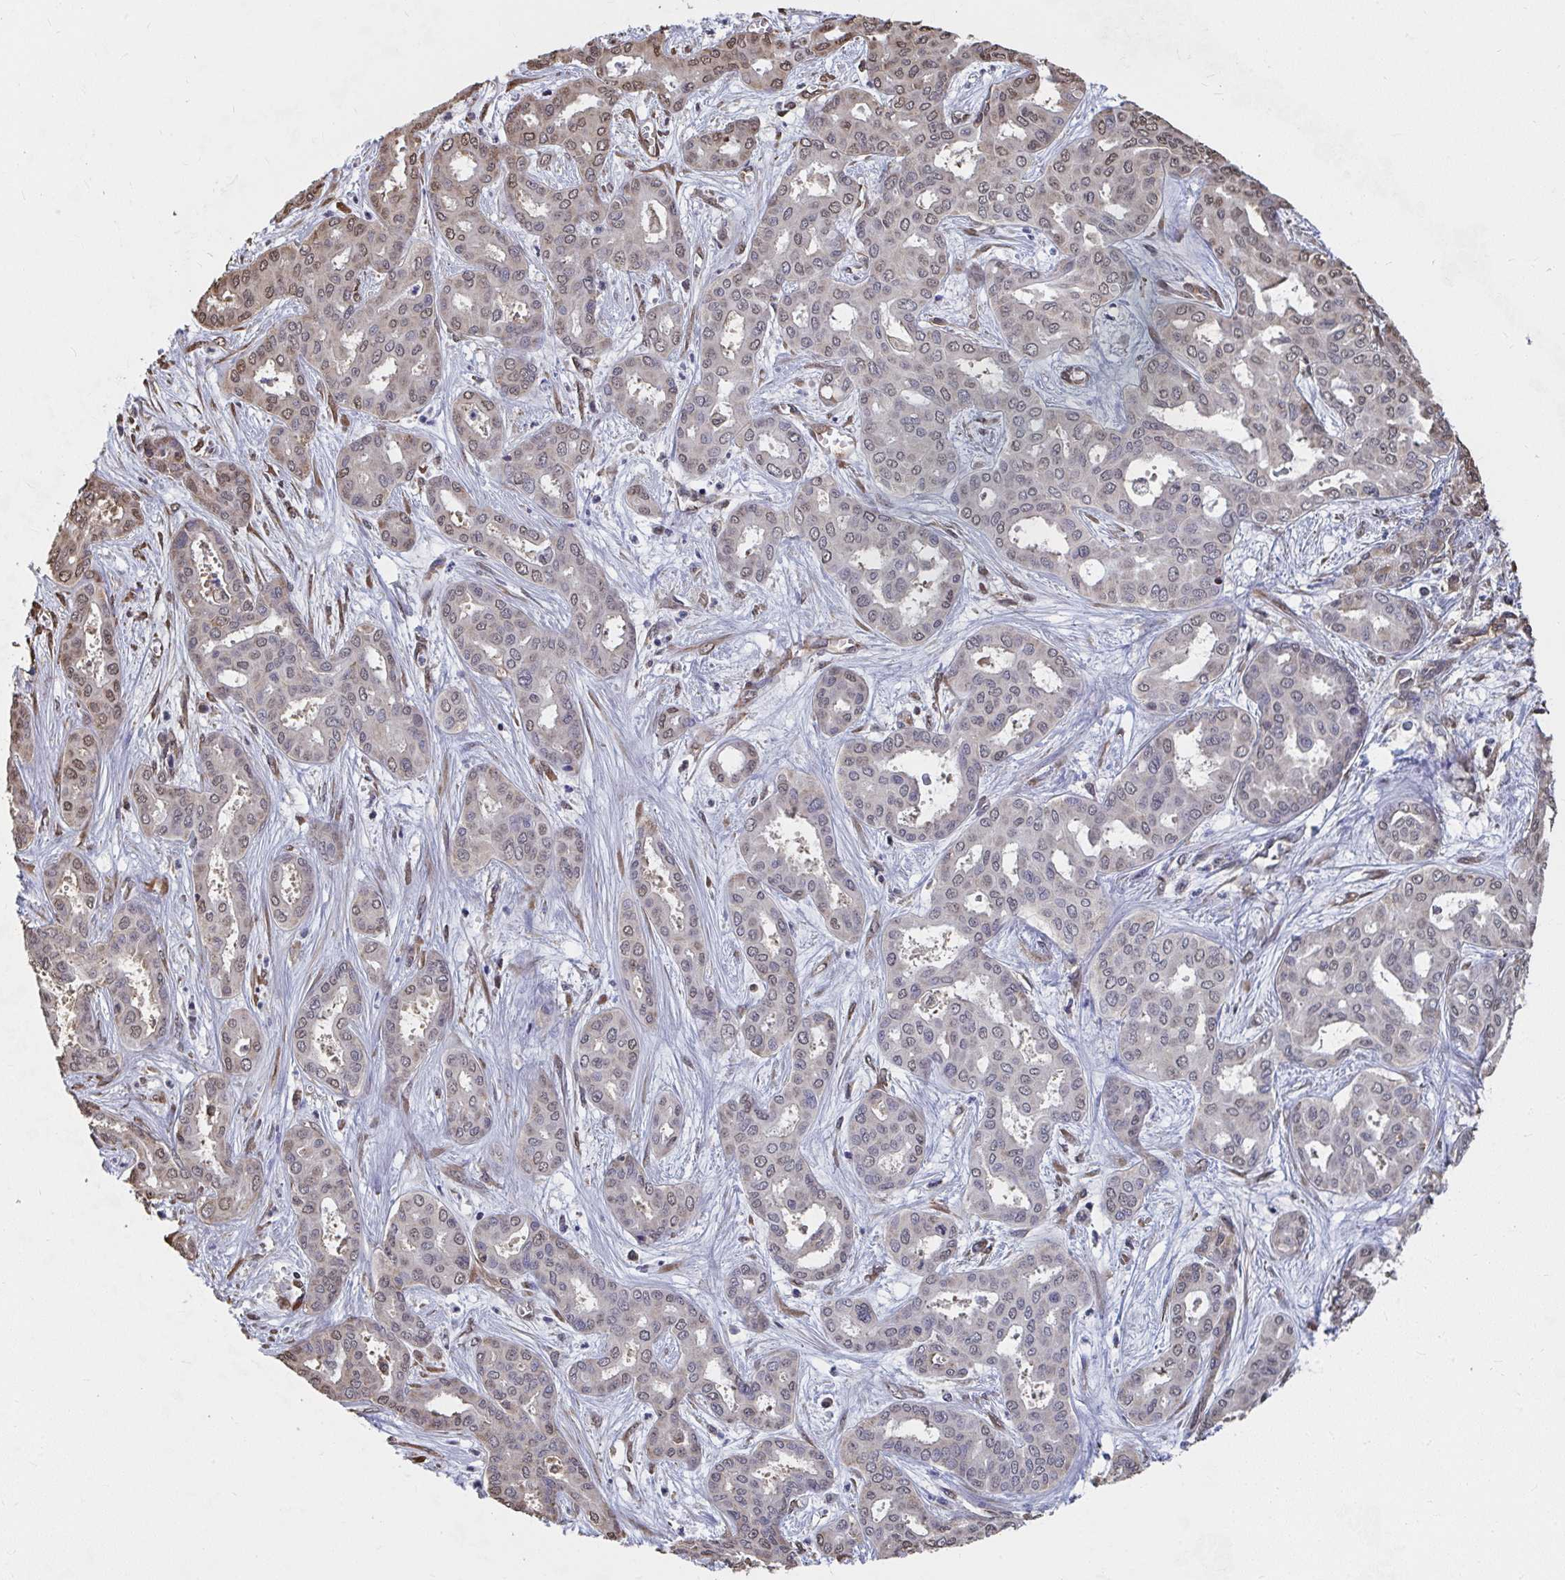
{"staining": {"intensity": "weak", "quantity": "25%-75%", "location": "nuclear"}, "tissue": "liver cancer", "cell_type": "Tumor cells", "image_type": "cancer", "snomed": [{"axis": "morphology", "description": "Cholangiocarcinoma"}, {"axis": "topography", "description": "Liver"}], "caption": "IHC image of liver cancer (cholangiocarcinoma) stained for a protein (brown), which exhibits low levels of weak nuclear expression in about 25%-75% of tumor cells.", "gene": "SYNCRIP", "patient": {"sex": "female", "age": 64}}